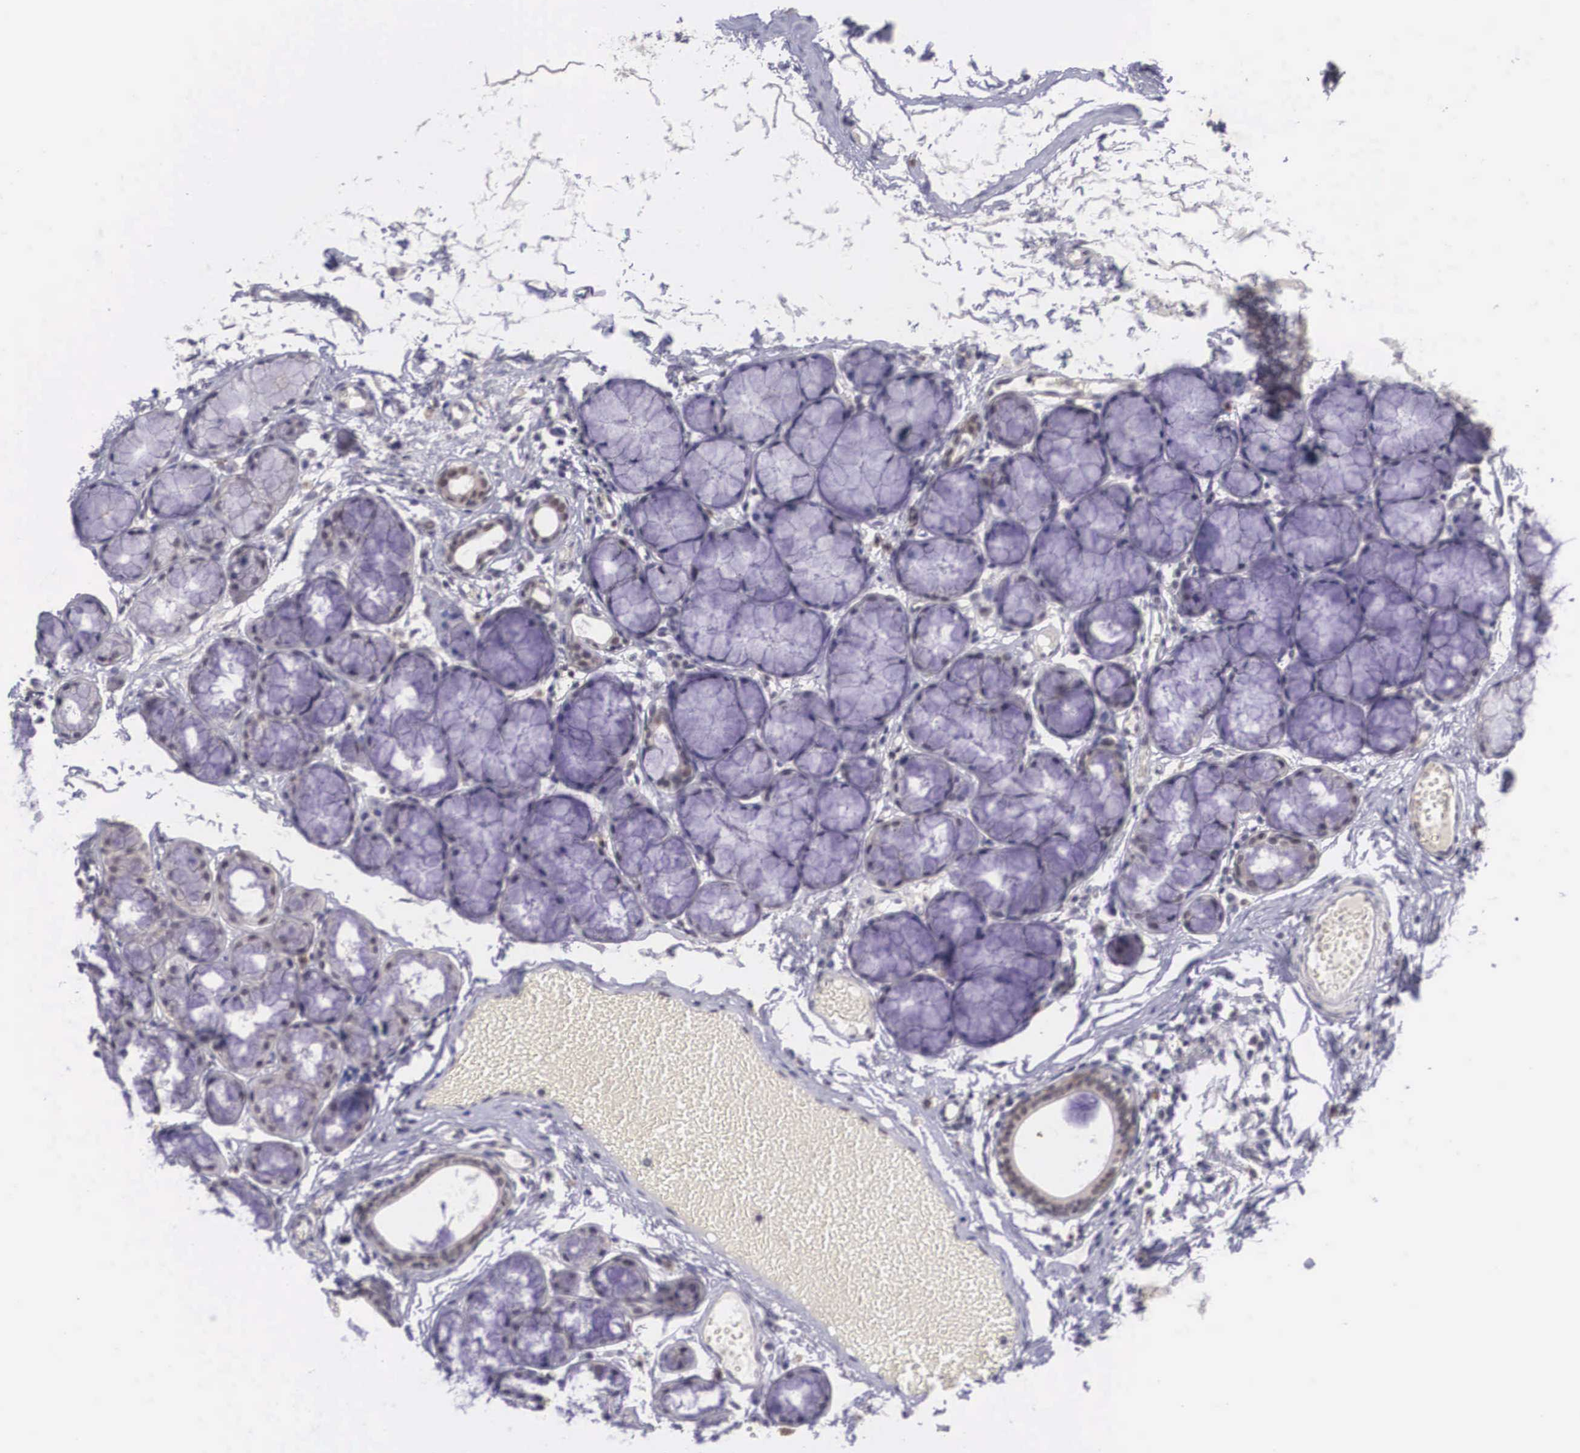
{"staining": {"intensity": "weak", "quantity": "<25%", "location": "cytoplasmic/membranous,nuclear"}, "tissue": "tonsil", "cell_type": "Germinal center cells", "image_type": "normal", "snomed": [{"axis": "morphology", "description": "Normal tissue, NOS"}, {"axis": "topography", "description": "Tonsil"}], "caption": "Protein analysis of benign tonsil reveals no significant expression in germinal center cells.", "gene": "NINL", "patient": {"sex": "female", "age": 41}}